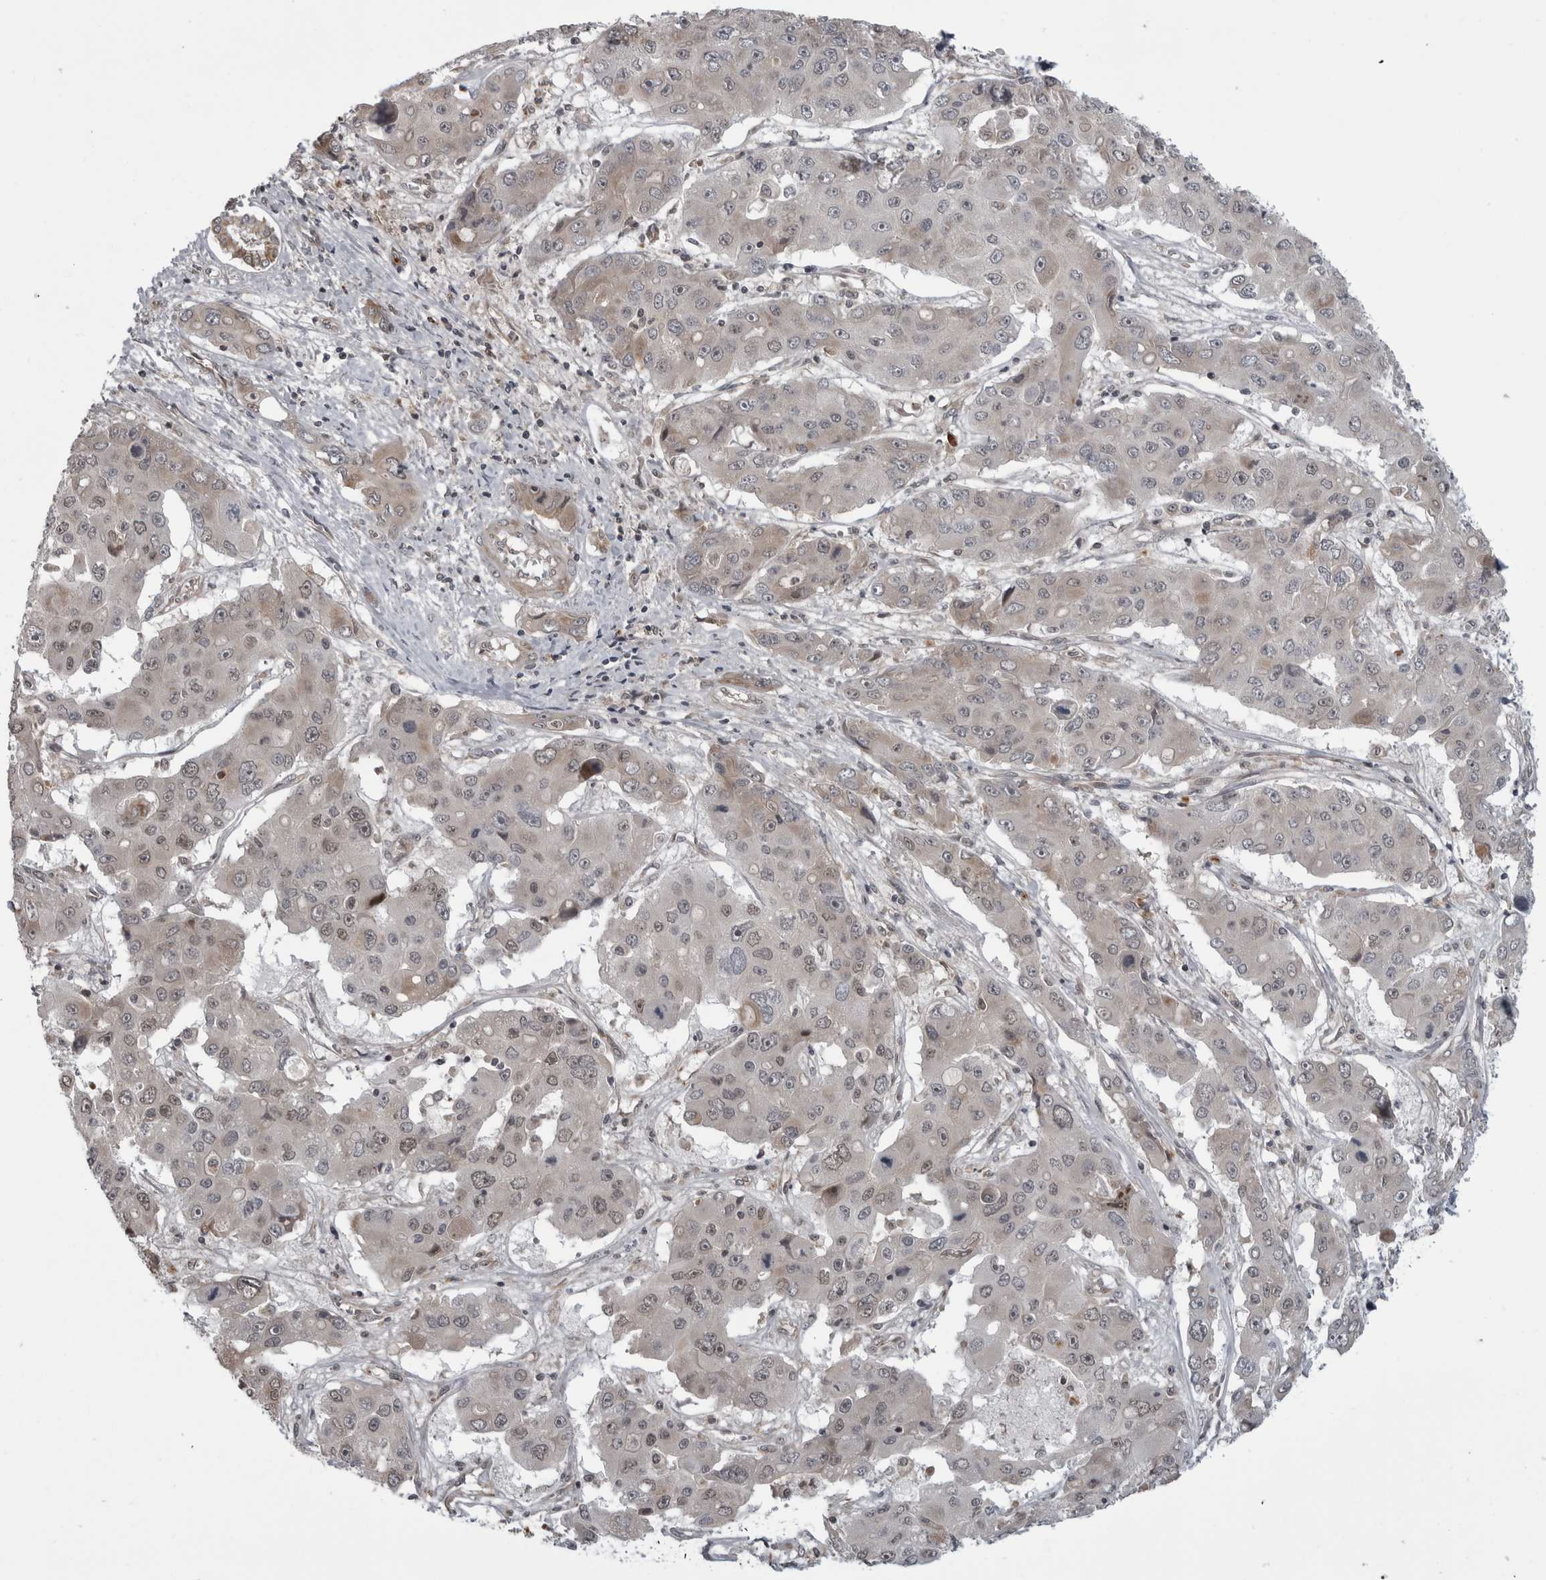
{"staining": {"intensity": "weak", "quantity": "25%-75%", "location": "cytoplasmic/membranous,nuclear"}, "tissue": "liver cancer", "cell_type": "Tumor cells", "image_type": "cancer", "snomed": [{"axis": "morphology", "description": "Cholangiocarcinoma"}, {"axis": "topography", "description": "Liver"}], "caption": "The histopathology image demonstrates a brown stain indicating the presence of a protein in the cytoplasmic/membranous and nuclear of tumor cells in liver cancer (cholangiocarcinoma).", "gene": "FAAP100", "patient": {"sex": "male", "age": 67}}